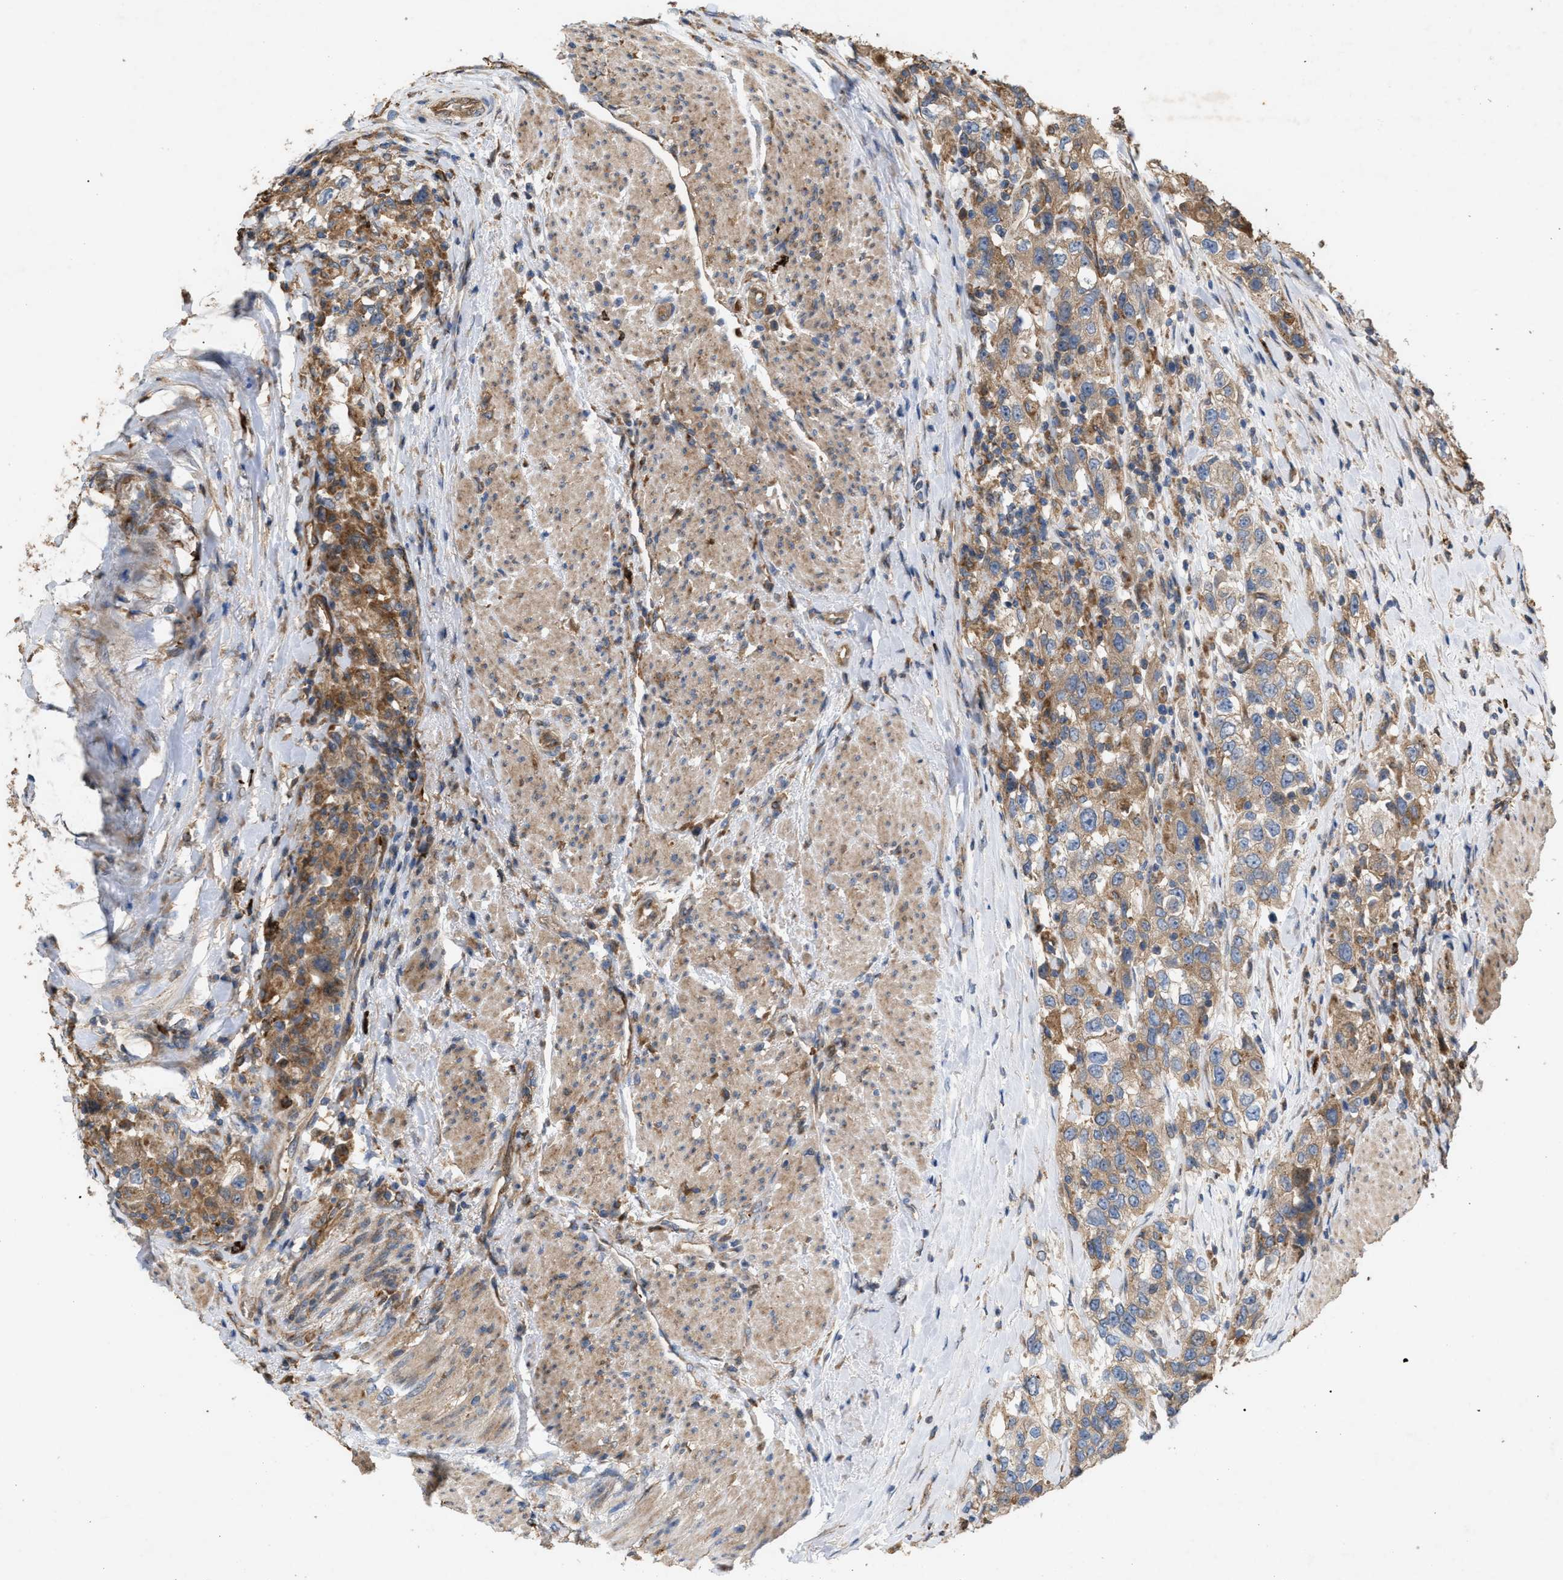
{"staining": {"intensity": "moderate", "quantity": ">75%", "location": "cytoplasmic/membranous"}, "tissue": "urothelial cancer", "cell_type": "Tumor cells", "image_type": "cancer", "snomed": [{"axis": "morphology", "description": "Urothelial carcinoma, High grade"}, {"axis": "topography", "description": "Urinary bladder"}], "caption": "A photomicrograph of urothelial cancer stained for a protein exhibits moderate cytoplasmic/membranous brown staining in tumor cells. (DAB (3,3'-diaminobenzidine) IHC, brown staining for protein, blue staining for nuclei).", "gene": "GCC1", "patient": {"sex": "female", "age": 80}}